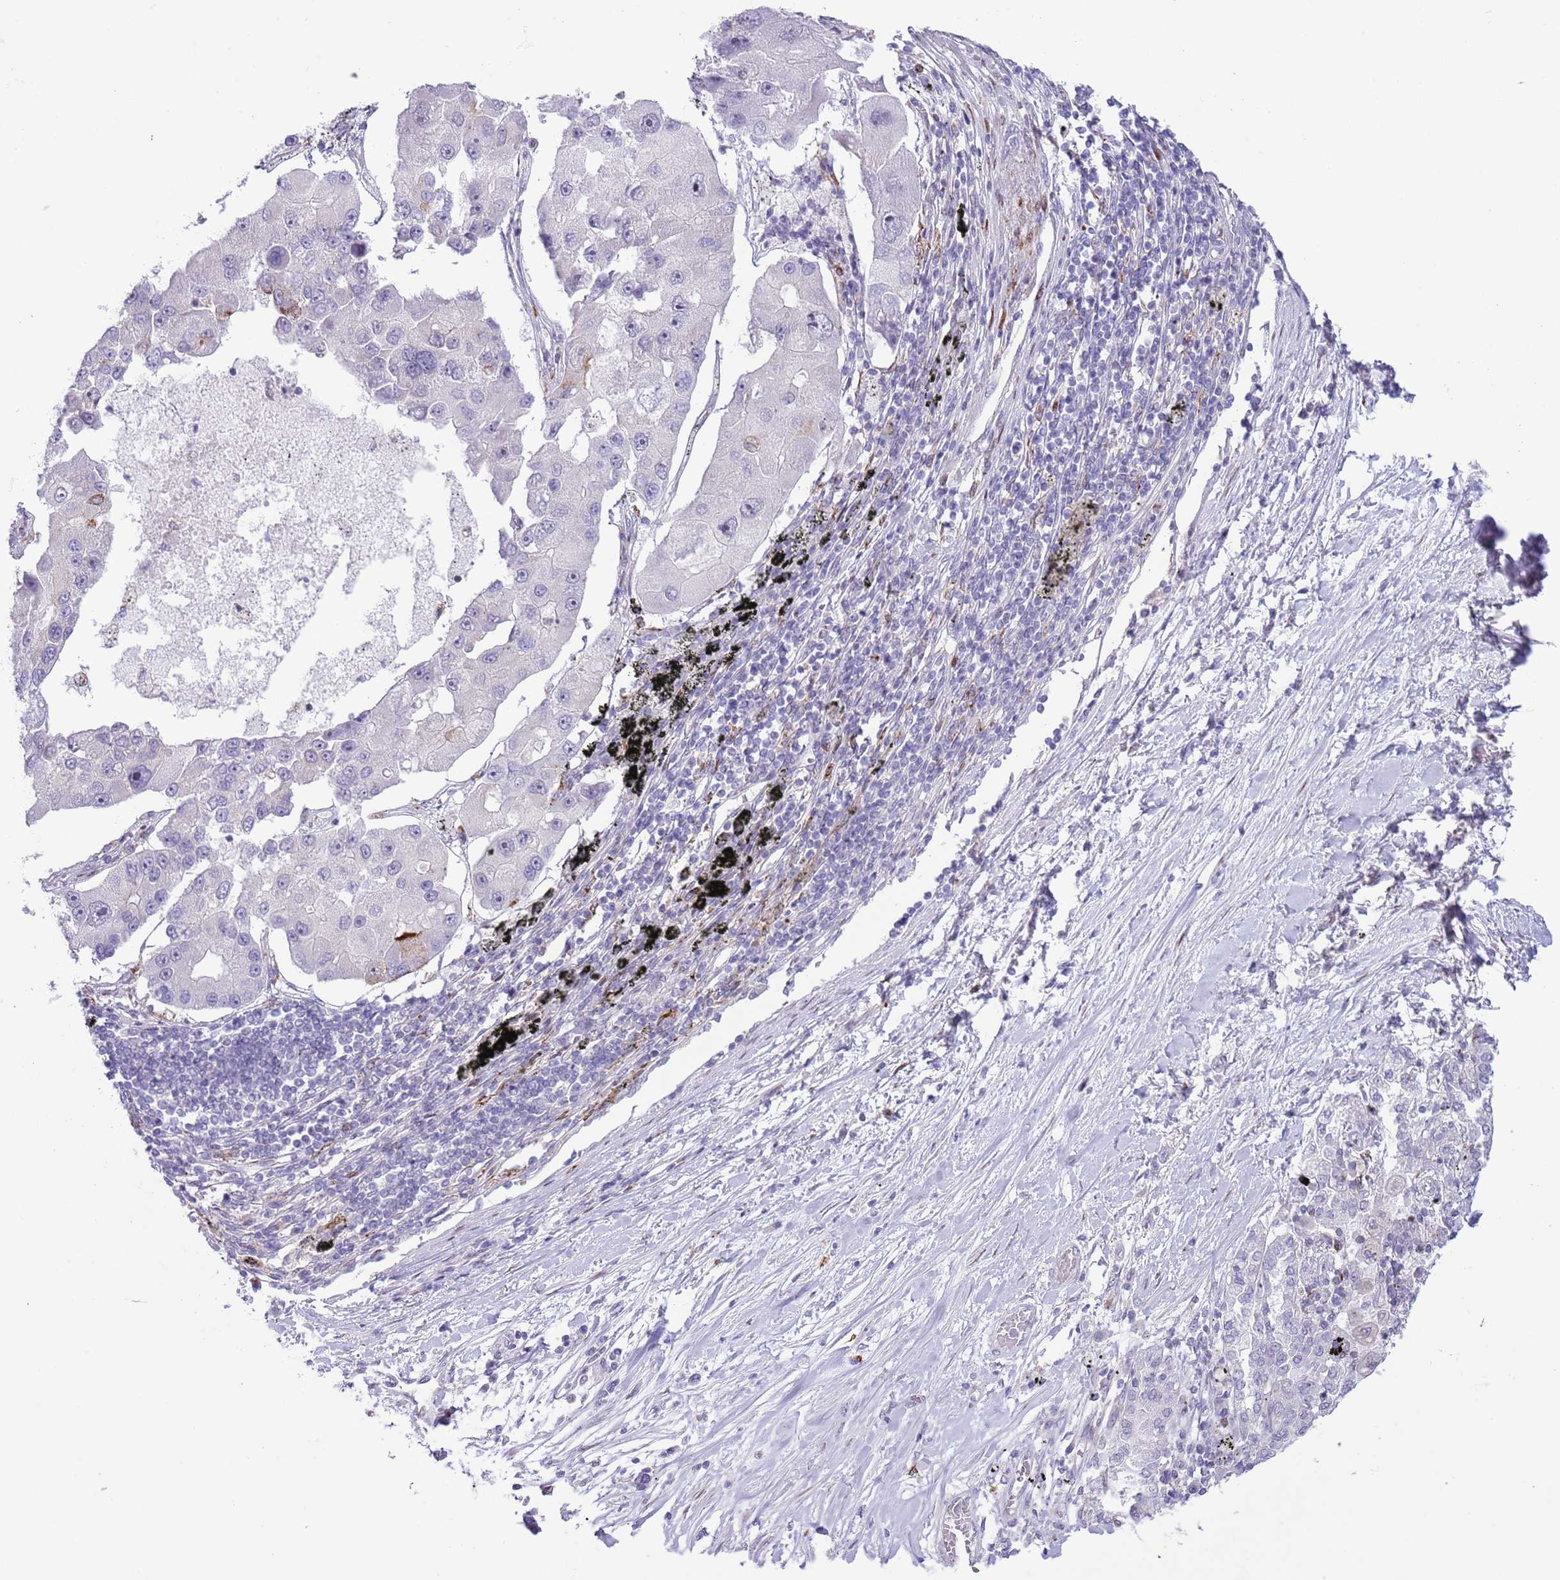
{"staining": {"intensity": "negative", "quantity": "none", "location": "none"}, "tissue": "lung cancer", "cell_type": "Tumor cells", "image_type": "cancer", "snomed": [{"axis": "morphology", "description": "Adenocarcinoma, NOS"}, {"axis": "topography", "description": "Lung"}], "caption": "This is a micrograph of immunohistochemistry staining of adenocarcinoma (lung), which shows no positivity in tumor cells.", "gene": "ANO8", "patient": {"sex": "female", "age": 54}}